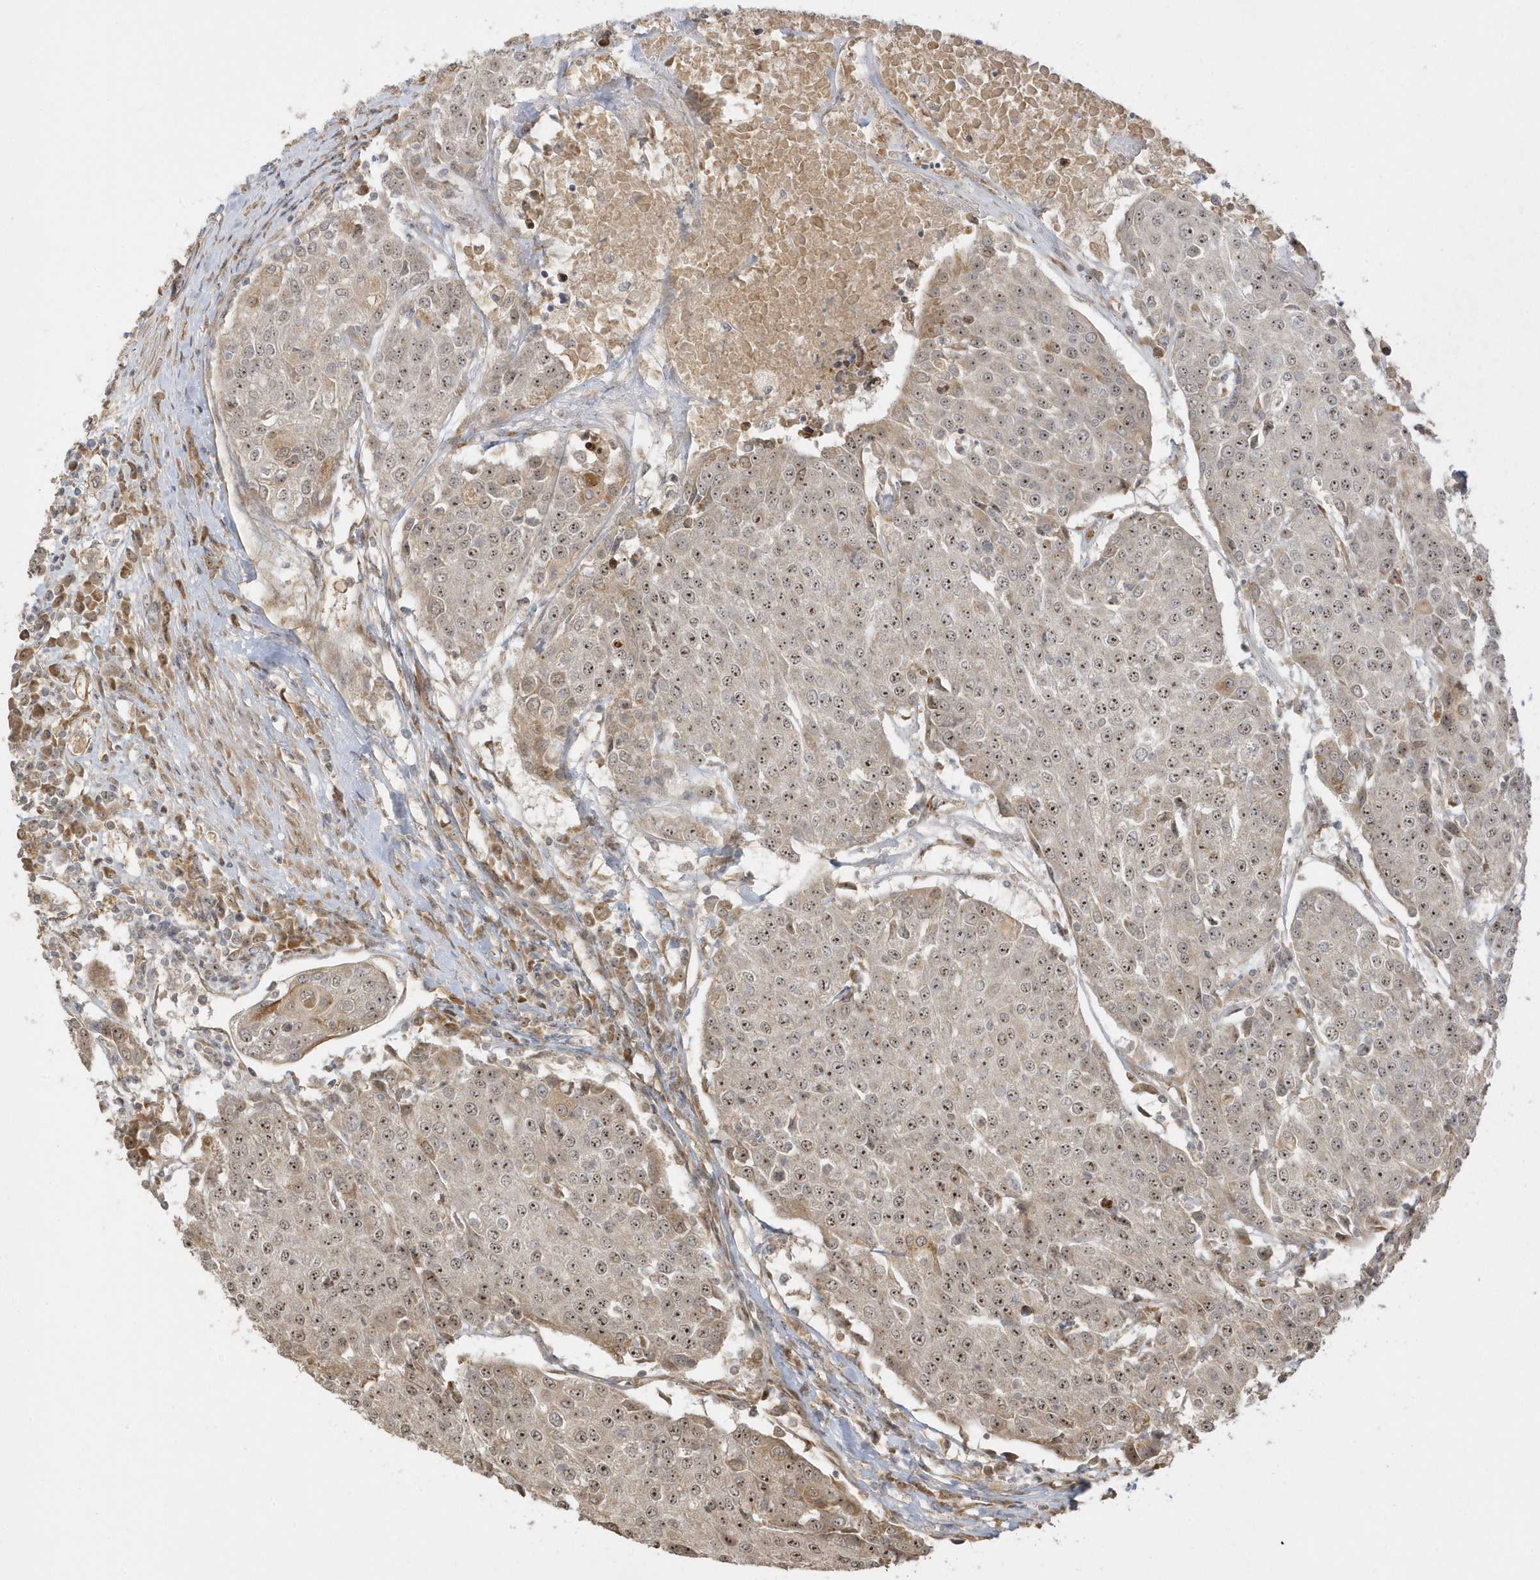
{"staining": {"intensity": "weak", "quantity": ">75%", "location": "cytoplasmic/membranous,nuclear"}, "tissue": "urothelial cancer", "cell_type": "Tumor cells", "image_type": "cancer", "snomed": [{"axis": "morphology", "description": "Urothelial carcinoma, High grade"}, {"axis": "topography", "description": "Urinary bladder"}], "caption": "High-grade urothelial carcinoma stained for a protein (brown) exhibits weak cytoplasmic/membranous and nuclear positive expression in about >75% of tumor cells.", "gene": "ECM2", "patient": {"sex": "female", "age": 85}}